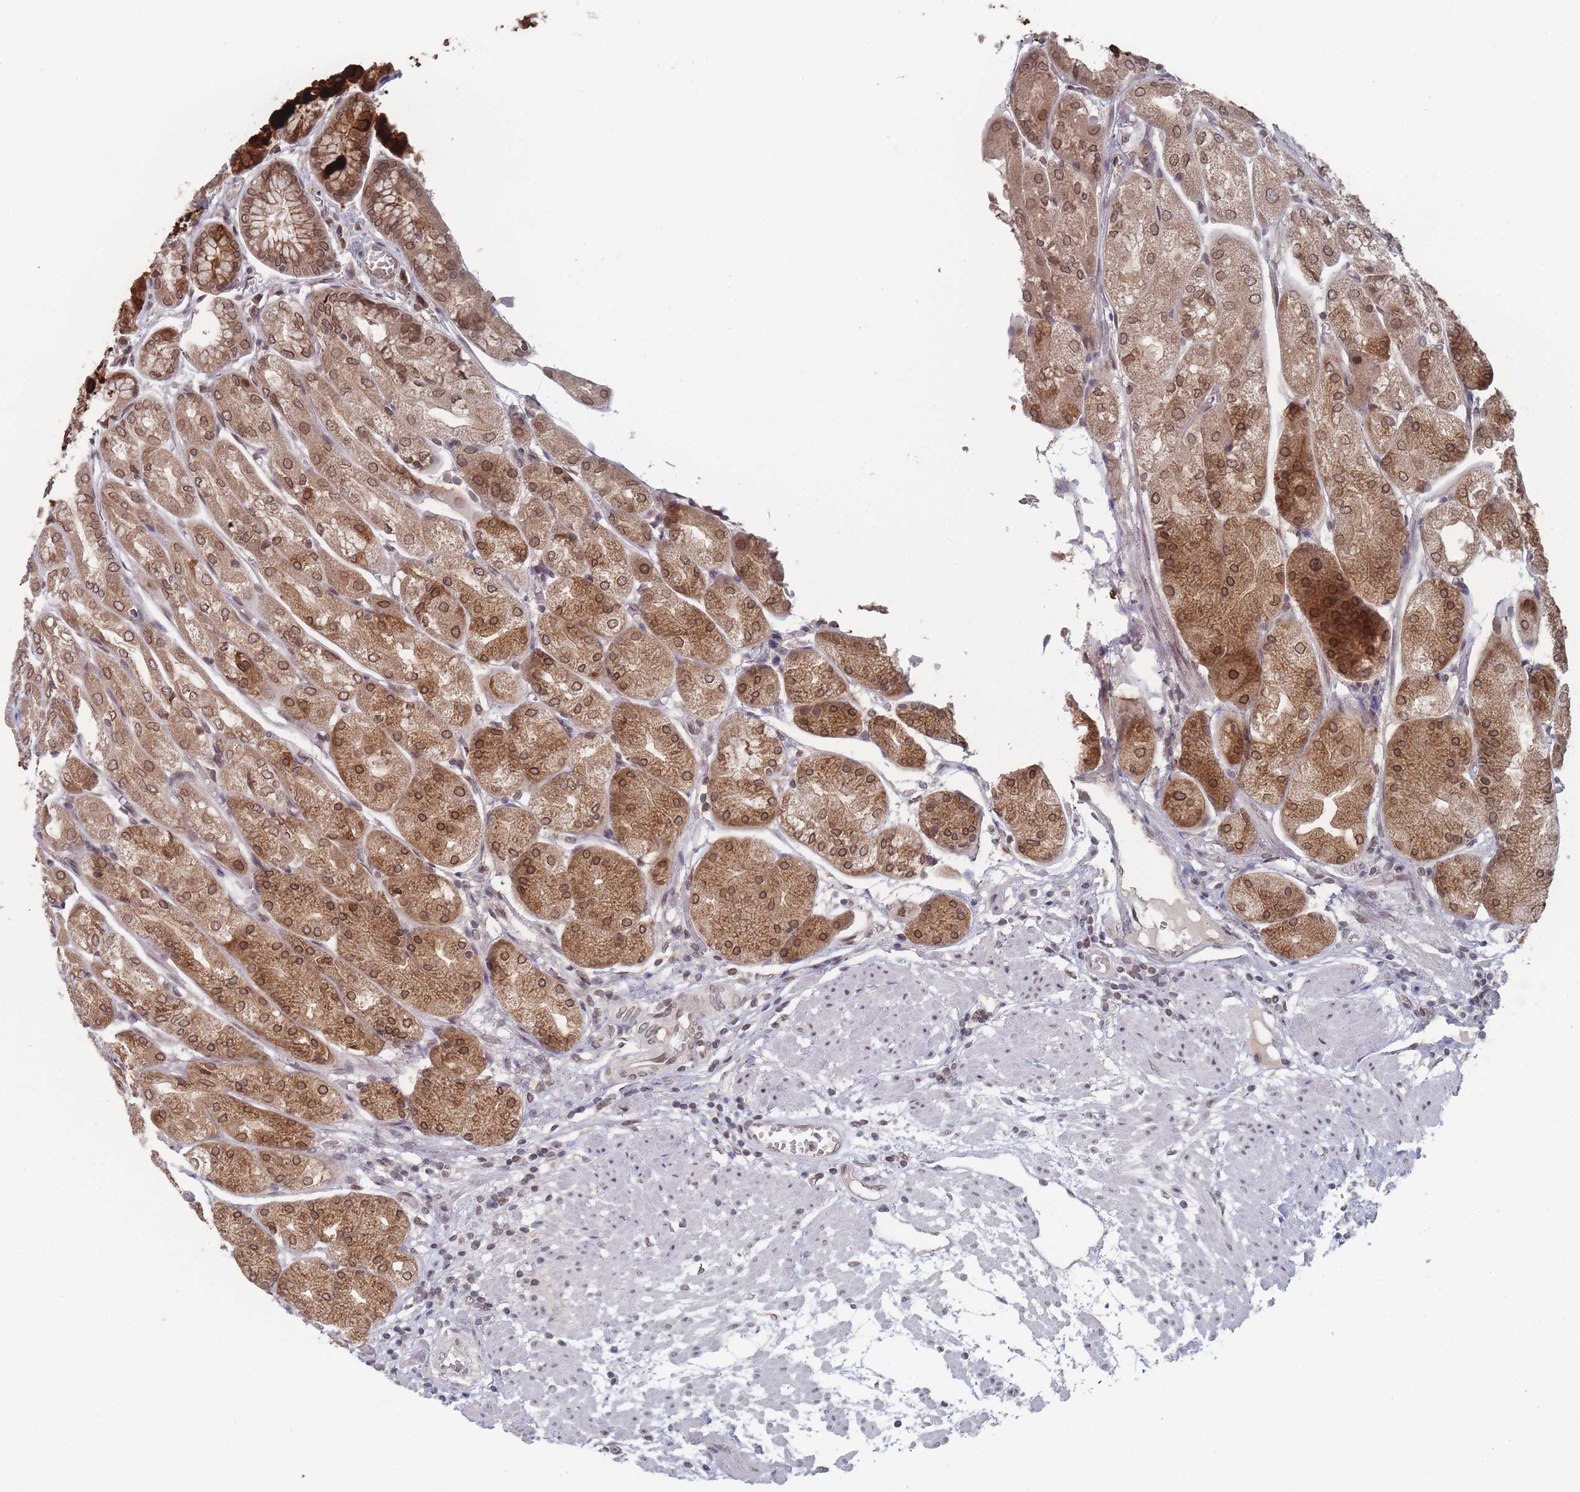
{"staining": {"intensity": "moderate", "quantity": ">75%", "location": "cytoplasmic/membranous,nuclear"}, "tissue": "stomach", "cell_type": "Glandular cells", "image_type": "normal", "snomed": [{"axis": "morphology", "description": "Normal tissue, NOS"}, {"axis": "topography", "description": "Stomach, upper"}], "caption": "An IHC photomicrograph of benign tissue is shown. Protein staining in brown highlights moderate cytoplasmic/membranous,nuclear positivity in stomach within glandular cells. (IHC, brightfield microscopy, high magnification).", "gene": "TBC1D25", "patient": {"sex": "male", "age": 72}}